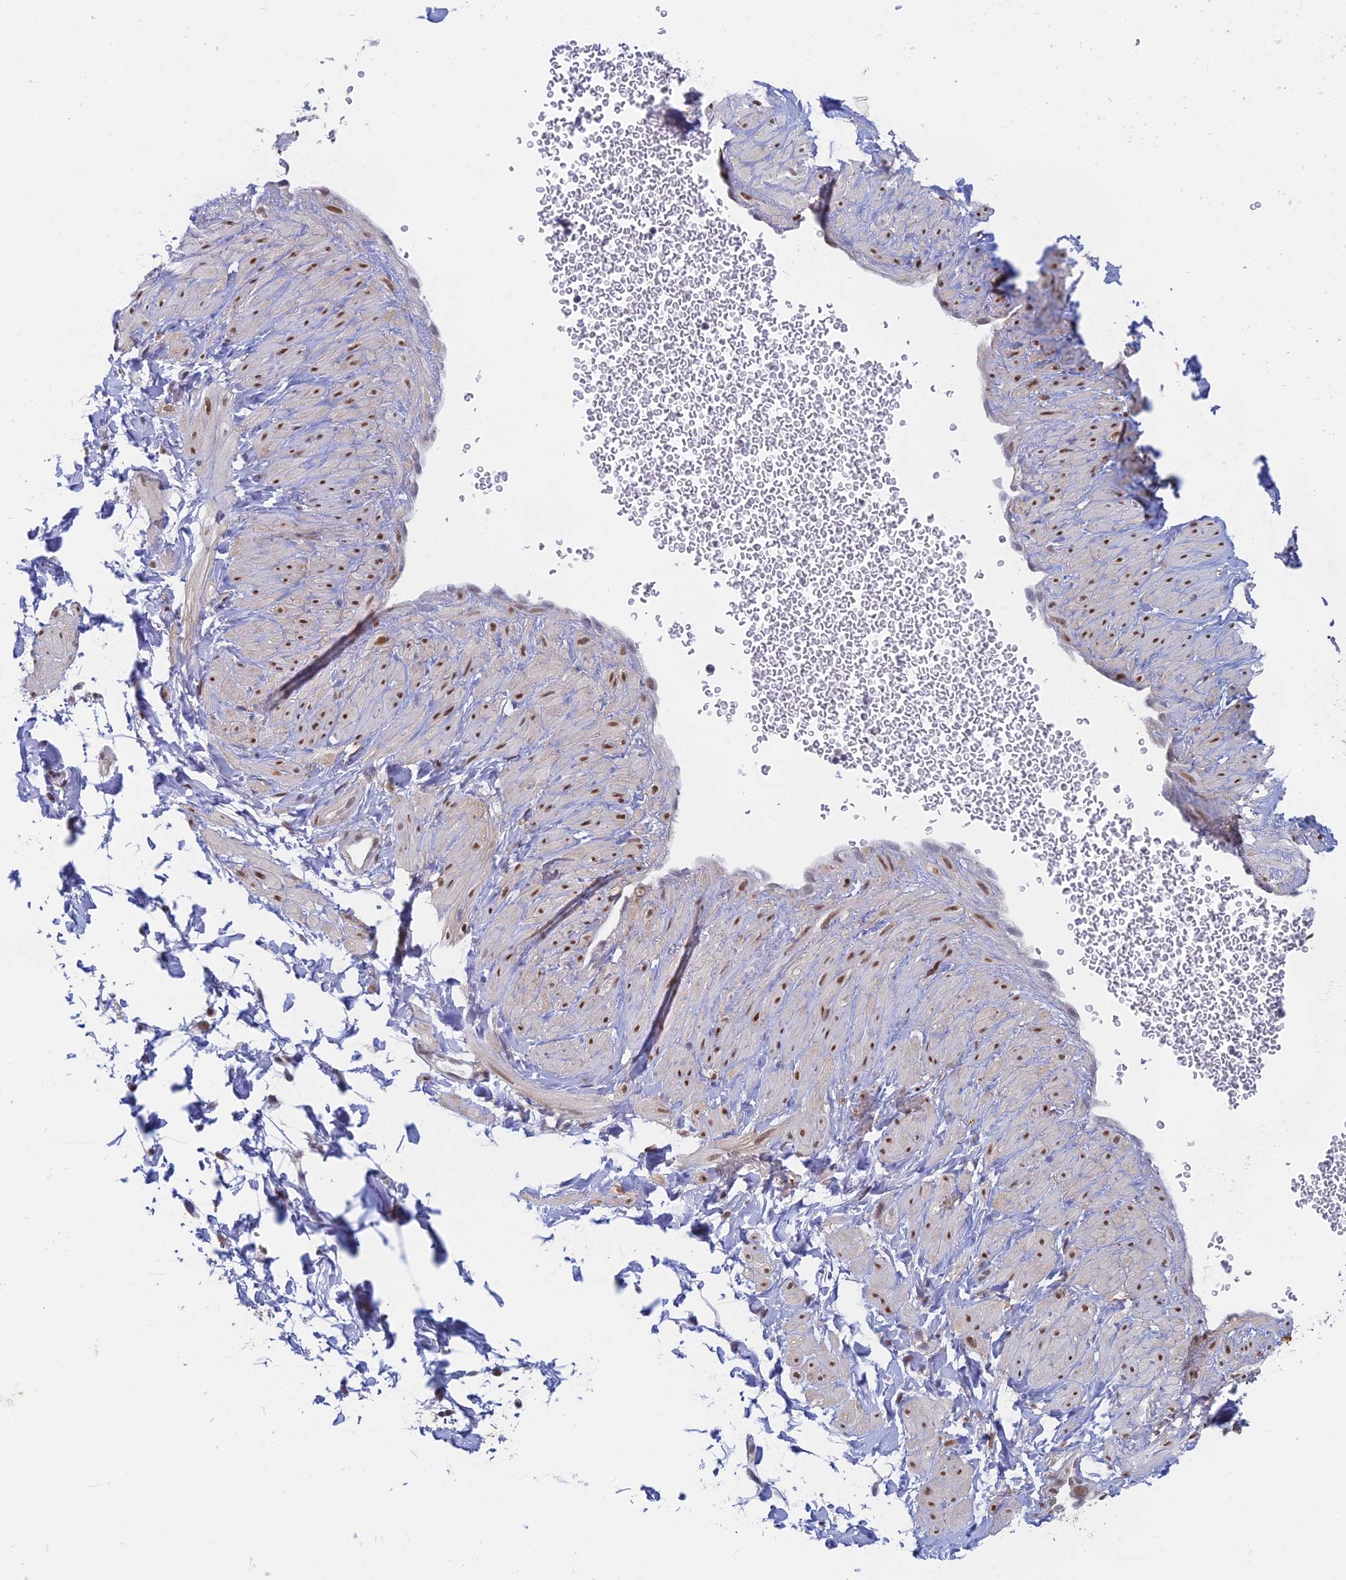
{"staining": {"intensity": "negative", "quantity": "none", "location": "none"}, "tissue": "adipose tissue", "cell_type": "Adipocytes", "image_type": "normal", "snomed": [{"axis": "morphology", "description": "Normal tissue, NOS"}, {"axis": "topography", "description": "Soft tissue"}, {"axis": "topography", "description": "Adipose tissue"}, {"axis": "topography", "description": "Vascular tissue"}, {"axis": "topography", "description": "Peripheral nerve tissue"}], "caption": "IHC of benign human adipose tissue displays no positivity in adipocytes.", "gene": "MRPL17", "patient": {"sex": "male", "age": 74}}